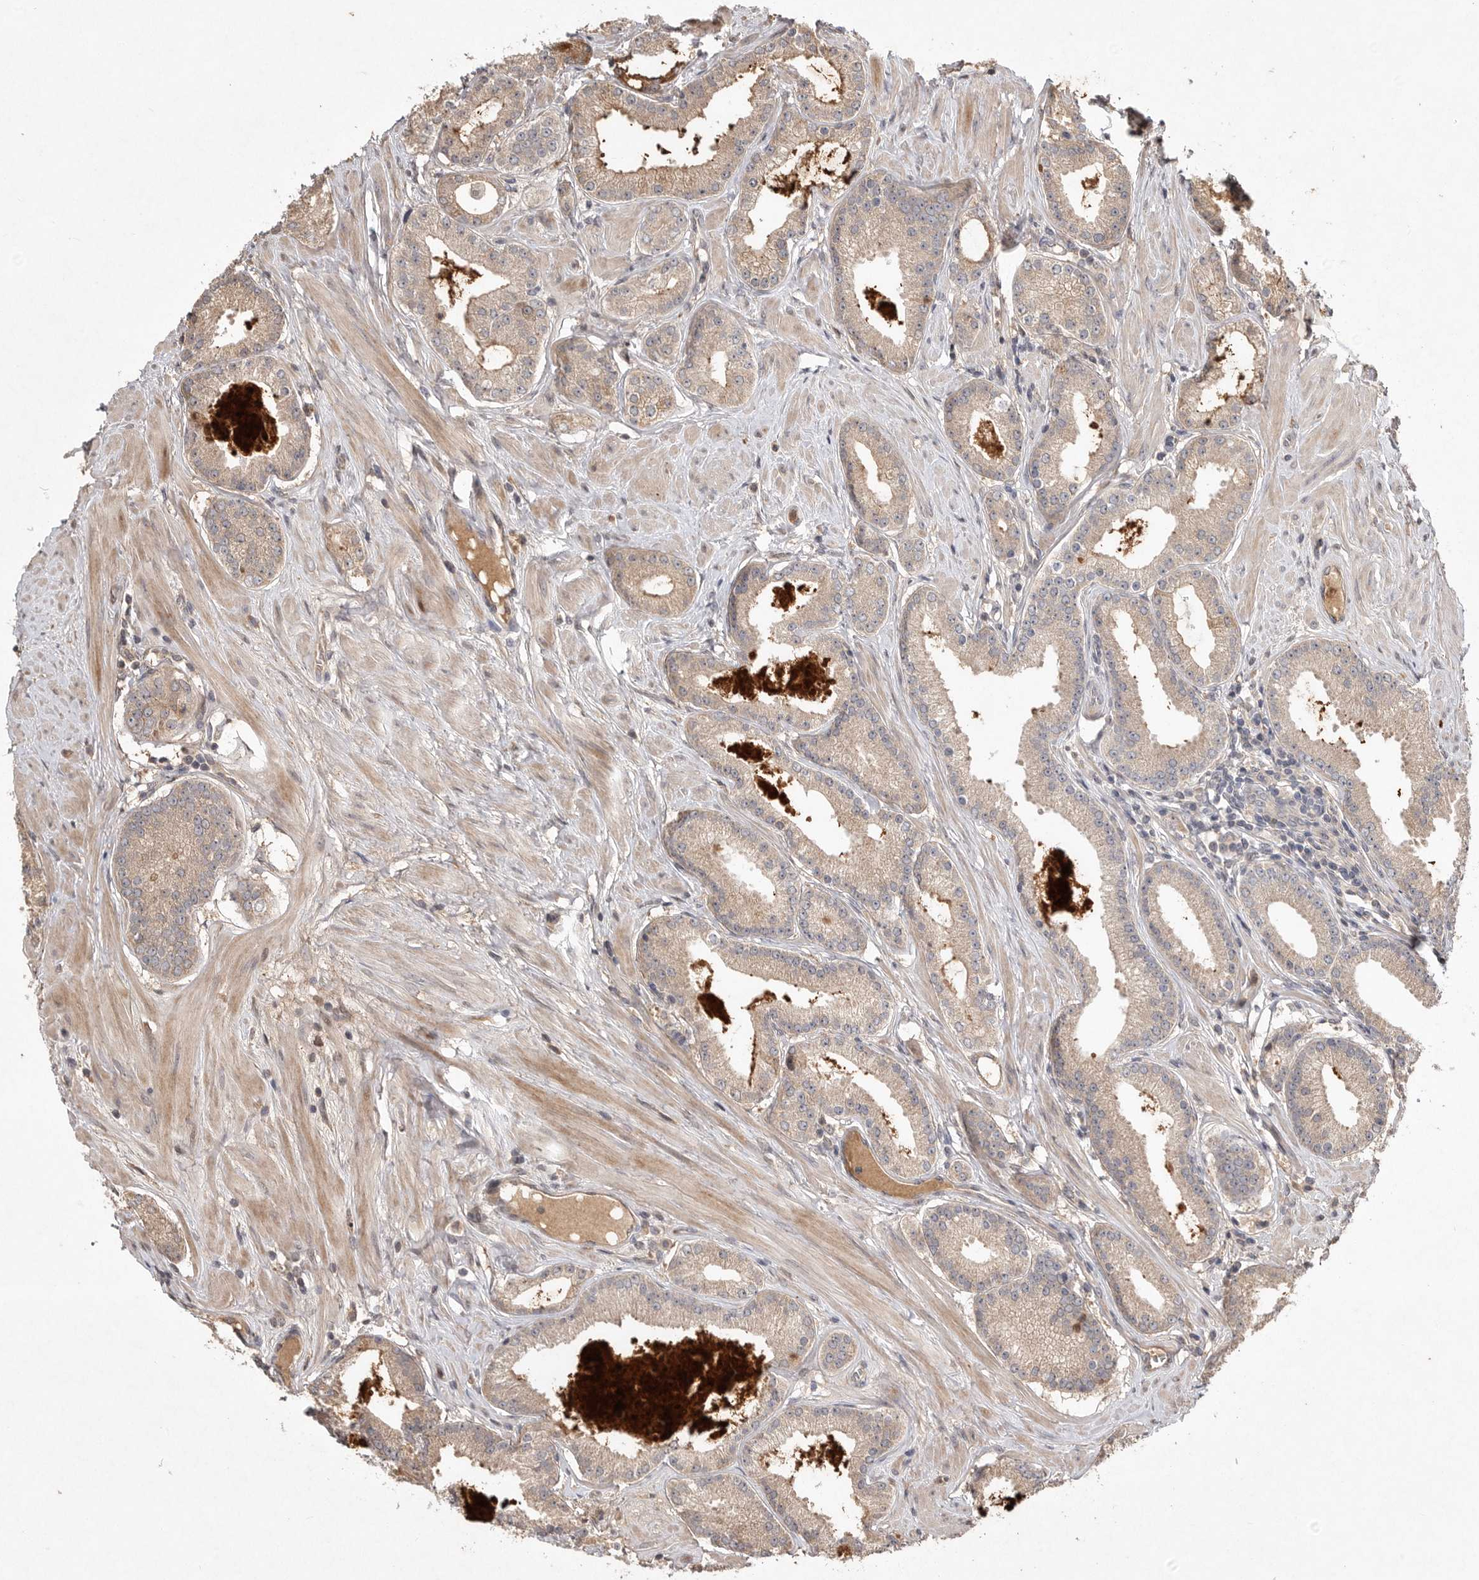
{"staining": {"intensity": "weak", "quantity": ">75%", "location": "cytoplasmic/membranous"}, "tissue": "prostate cancer", "cell_type": "Tumor cells", "image_type": "cancer", "snomed": [{"axis": "morphology", "description": "Adenocarcinoma, Low grade"}, {"axis": "topography", "description": "Prostate"}], "caption": "Protein staining by IHC demonstrates weak cytoplasmic/membranous positivity in about >75% of tumor cells in prostate cancer (low-grade adenocarcinoma).", "gene": "VN1R4", "patient": {"sex": "male", "age": 62}}